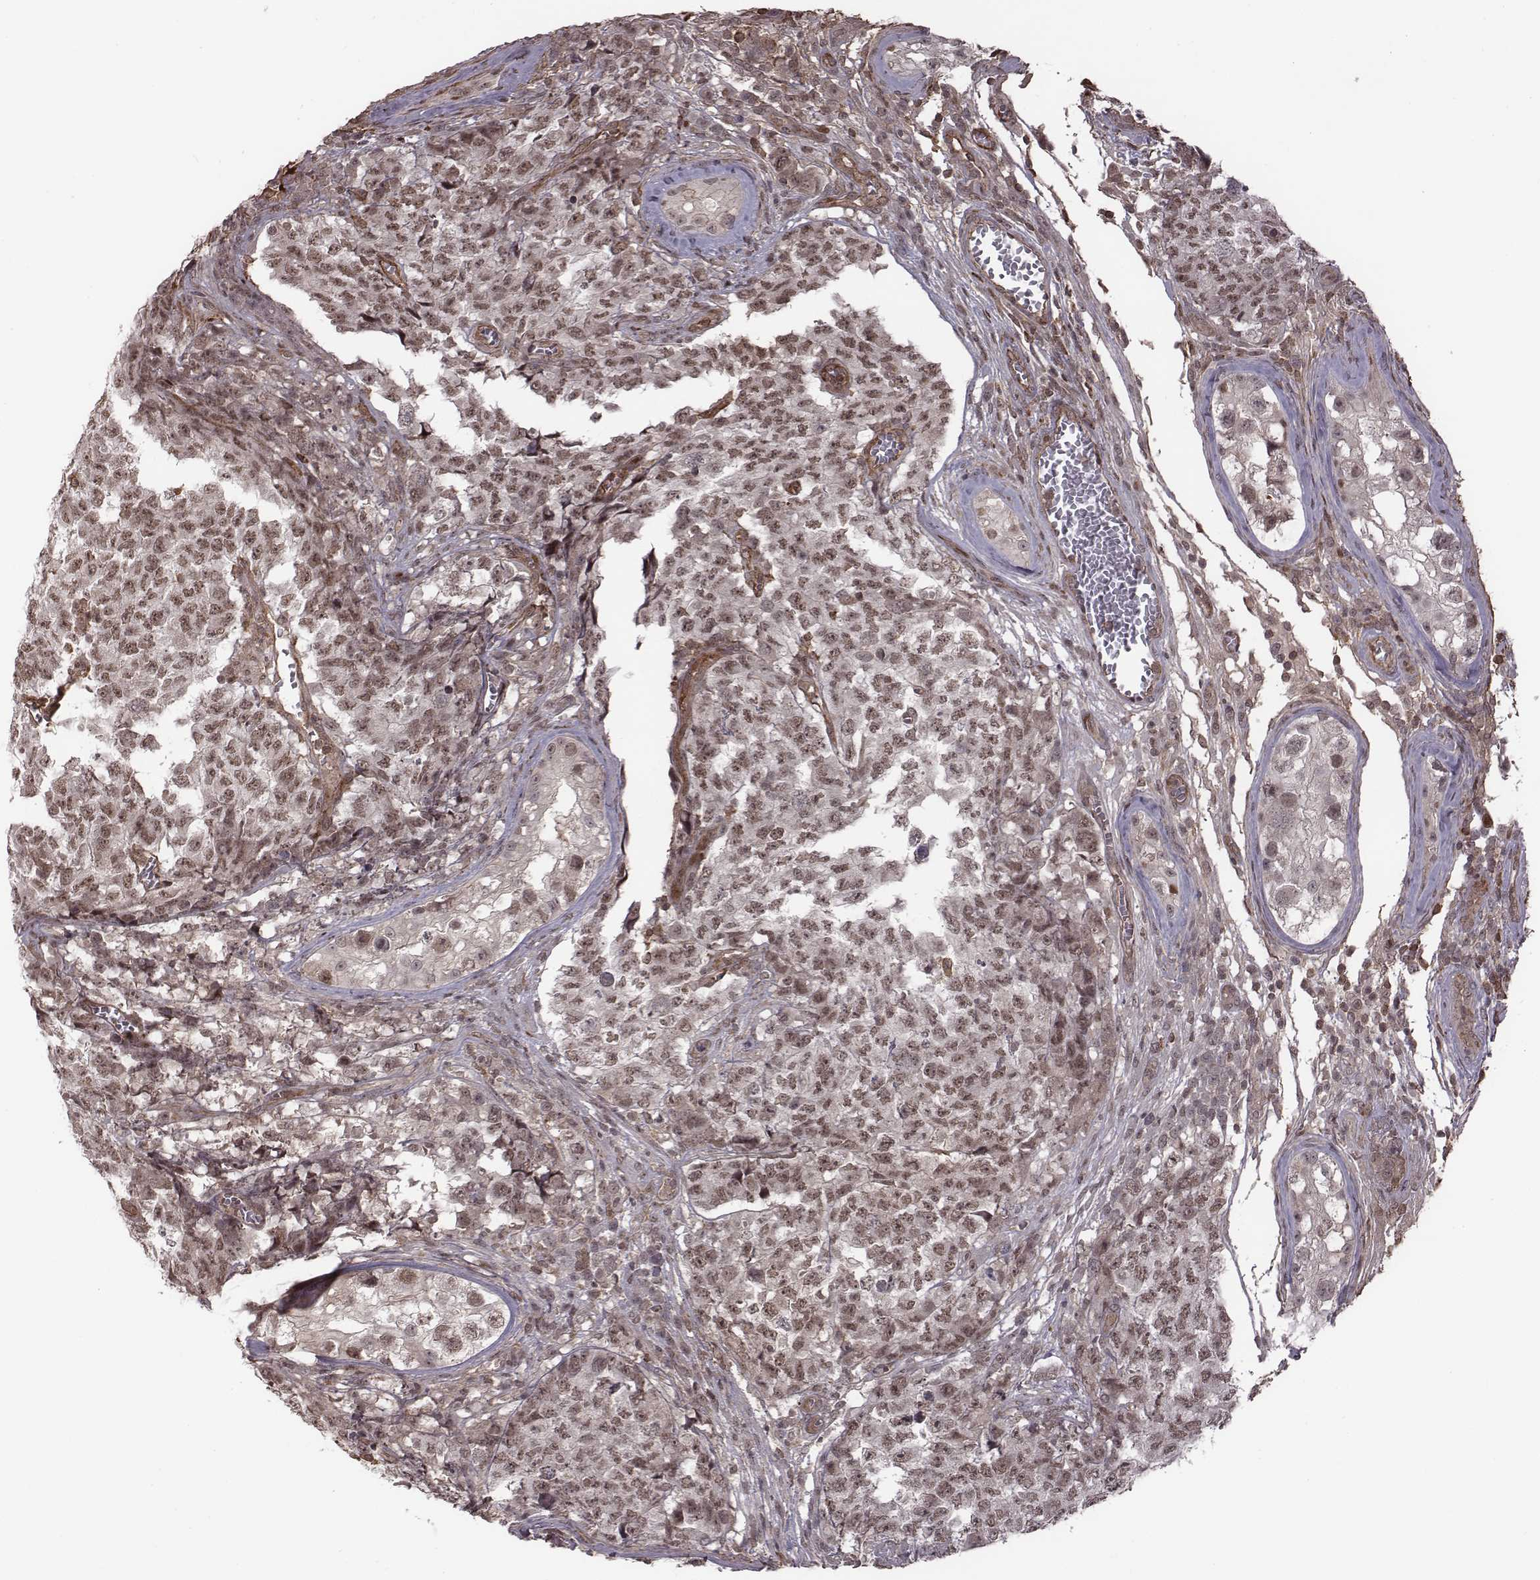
{"staining": {"intensity": "weak", "quantity": ">75%", "location": "nuclear"}, "tissue": "testis cancer", "cell_type": "Tumor cells", "image_type": "cancer", "snomed": [{"axis": "morphology", "description": "Carcinoma, Embryonal, NOS"}, {"axis": "topography", "description": "Testis"}], "caption": "Testis embryonal carcinoma stained with a brown dye shows weak nuclear positive positivity in about >75% of tumor cells.", "gene": "RPL3", "patient": {"sex": "male", "age": 23}}